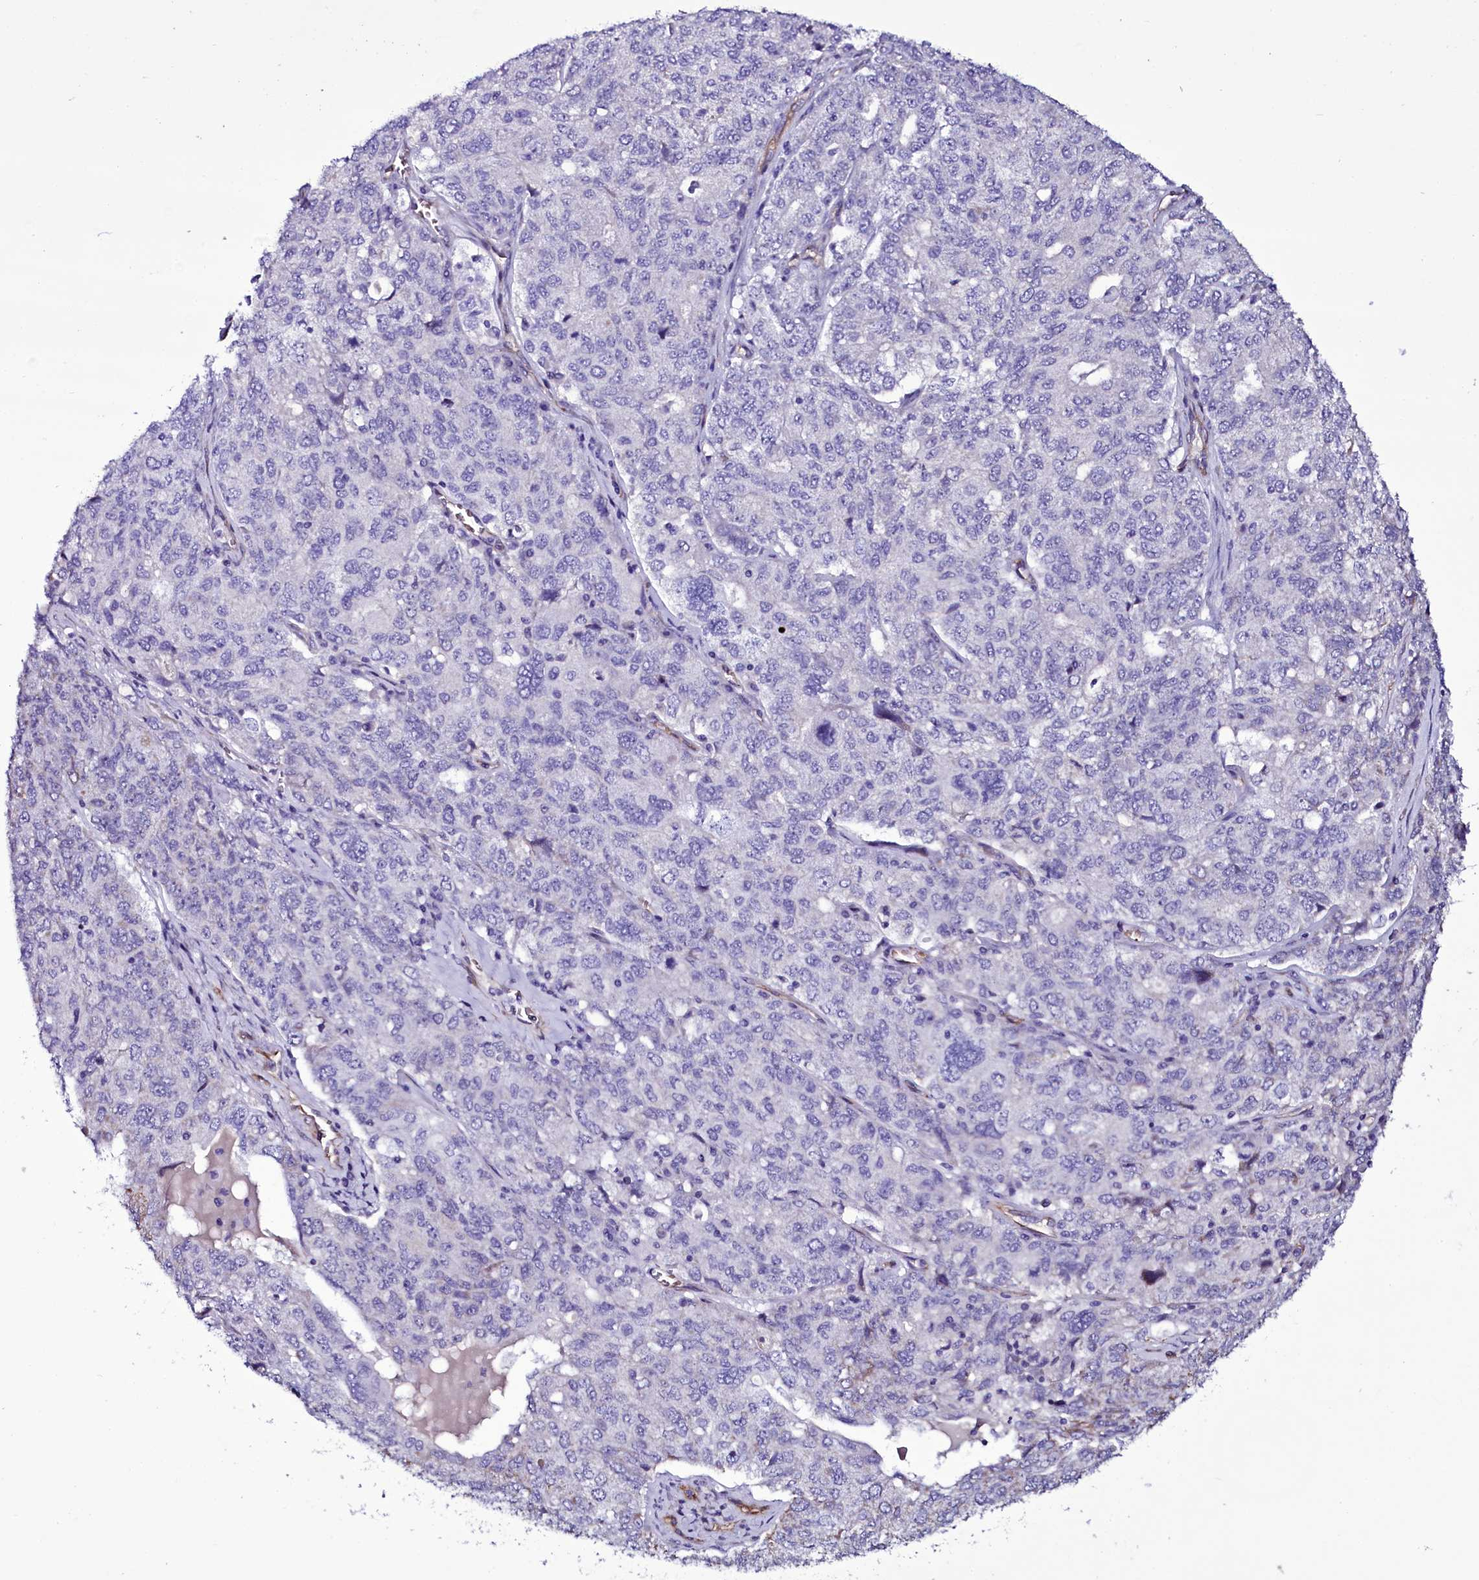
{"staining": {"intensity": "negative", "quantity": "none", "location": "none"}, "tissue": "ovarian cancer", "cell_type": "Tumor cells", "image_type": "cancer", "snomed": [{"axis": "morphology", "description": "Carcinoma, endometroid"}, {"axis": "topography", "description": "Ovary"}], "caption": "The immunohistochemistry histopathology image has no significant expression in tumor cells of endometroid carcinoma (ovarian) tissue. The staining was performed using DAB to visualize the protein expression in brown, while the nuclei were stained in blue with hematoxylin (Magnification: 20x).", "gene": "MEX3C", "patient": {"sex": "female", "age": 62}}